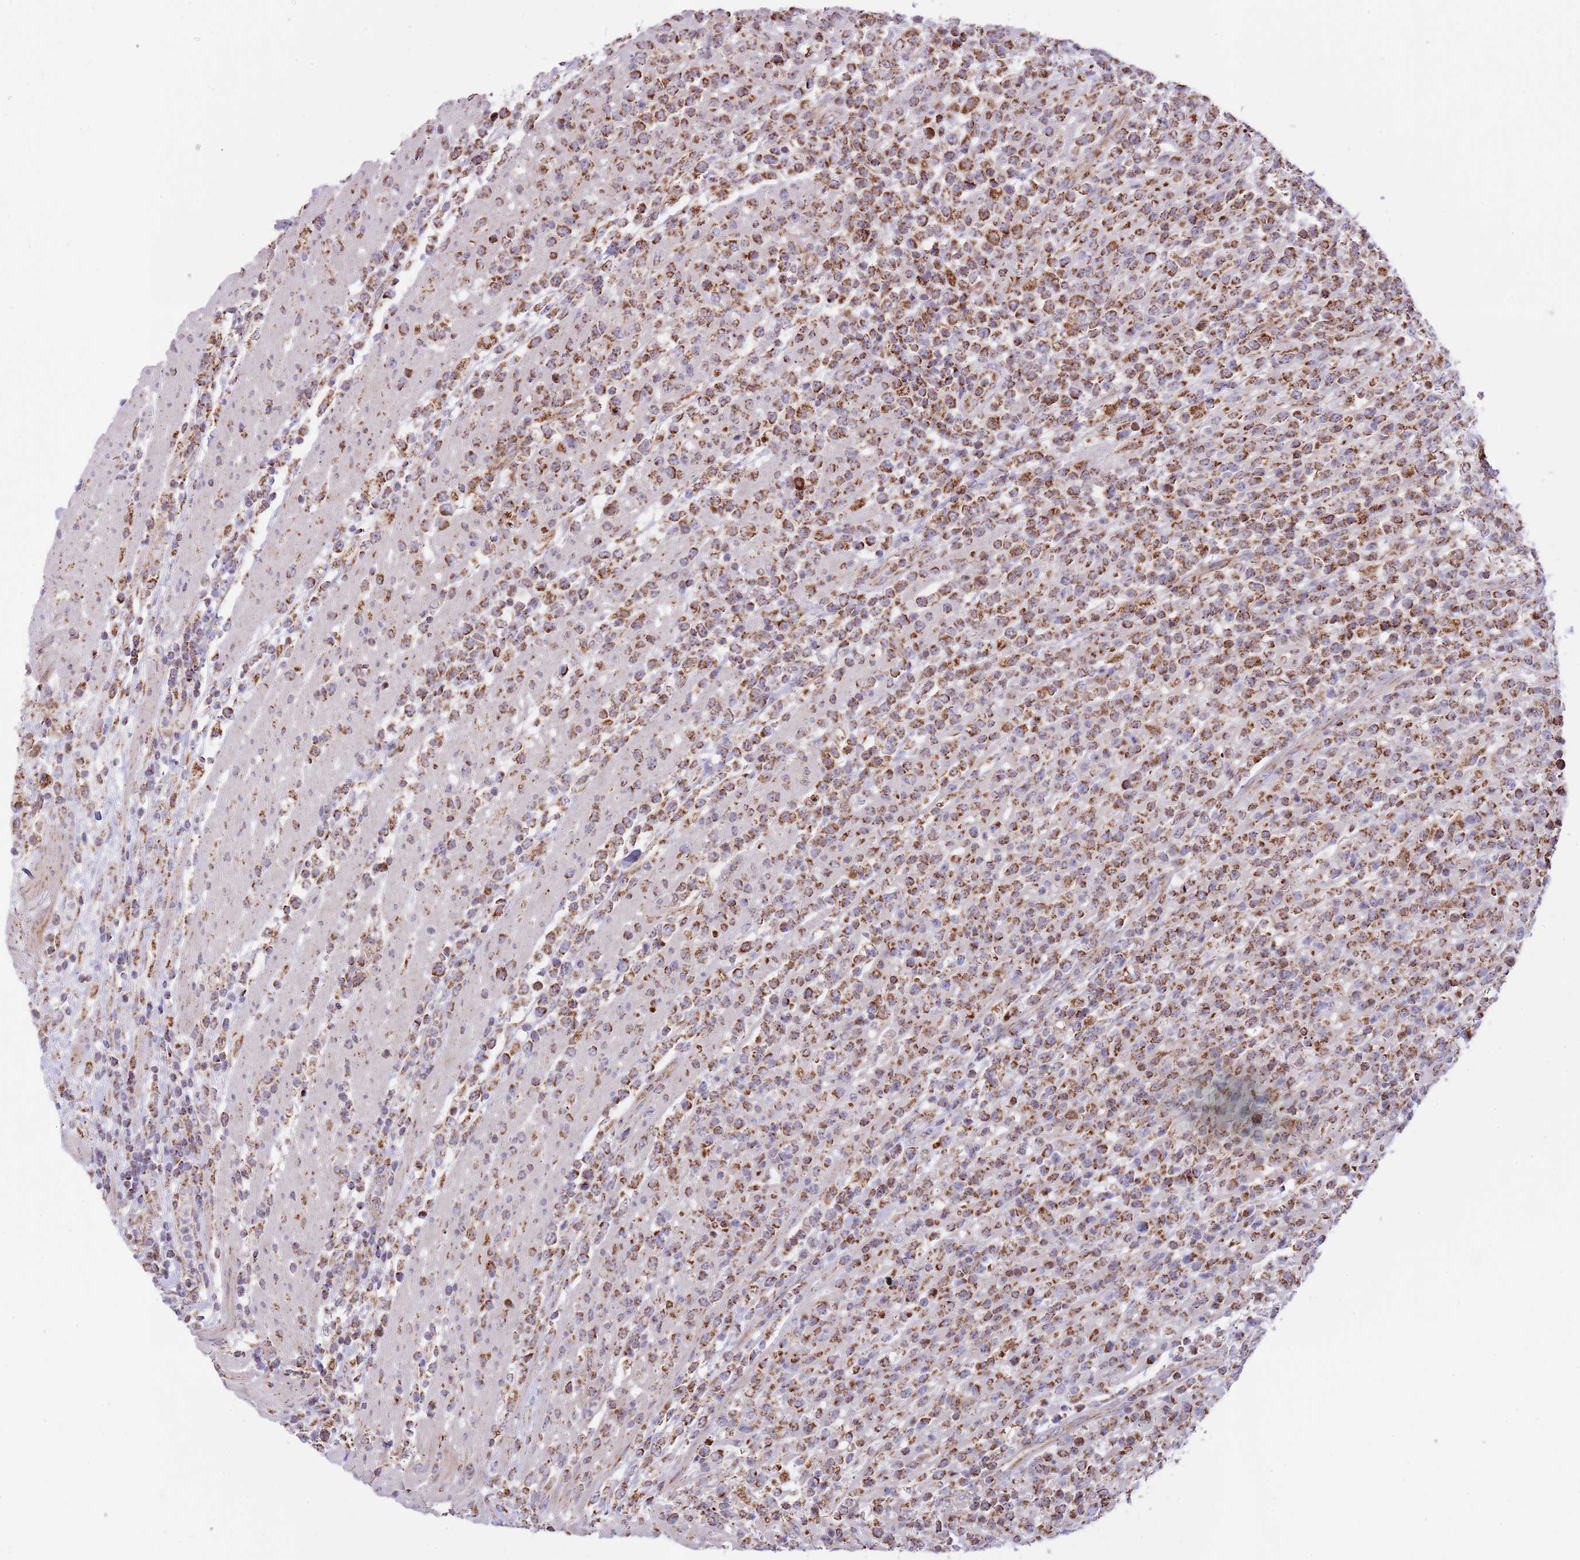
{"staining": {"intensity": "strong", "quantity": ">75%", "location": "cytoplasmic/membranous"}, "tissue": "lymphoma", "cell_type": "Tumor cells", "image_type": "cancer", "snomed": [{"axis": "morphology", "description": "Malignant lymphoma, non-Hodgkin's type, High grade"}, {"axis": "topography", "description": "Colon"}], "caption": "A high-resolution micrograph shows immunohistochemistry staining of malignant lymphoma, non-Hodgkin's type (high-grade), which reveals strong cytoplasmic/membranous positivity in approximately >75% of tumor cells.", "gene": "LHX6", "patient": {"sex": "female", "age": 53}}